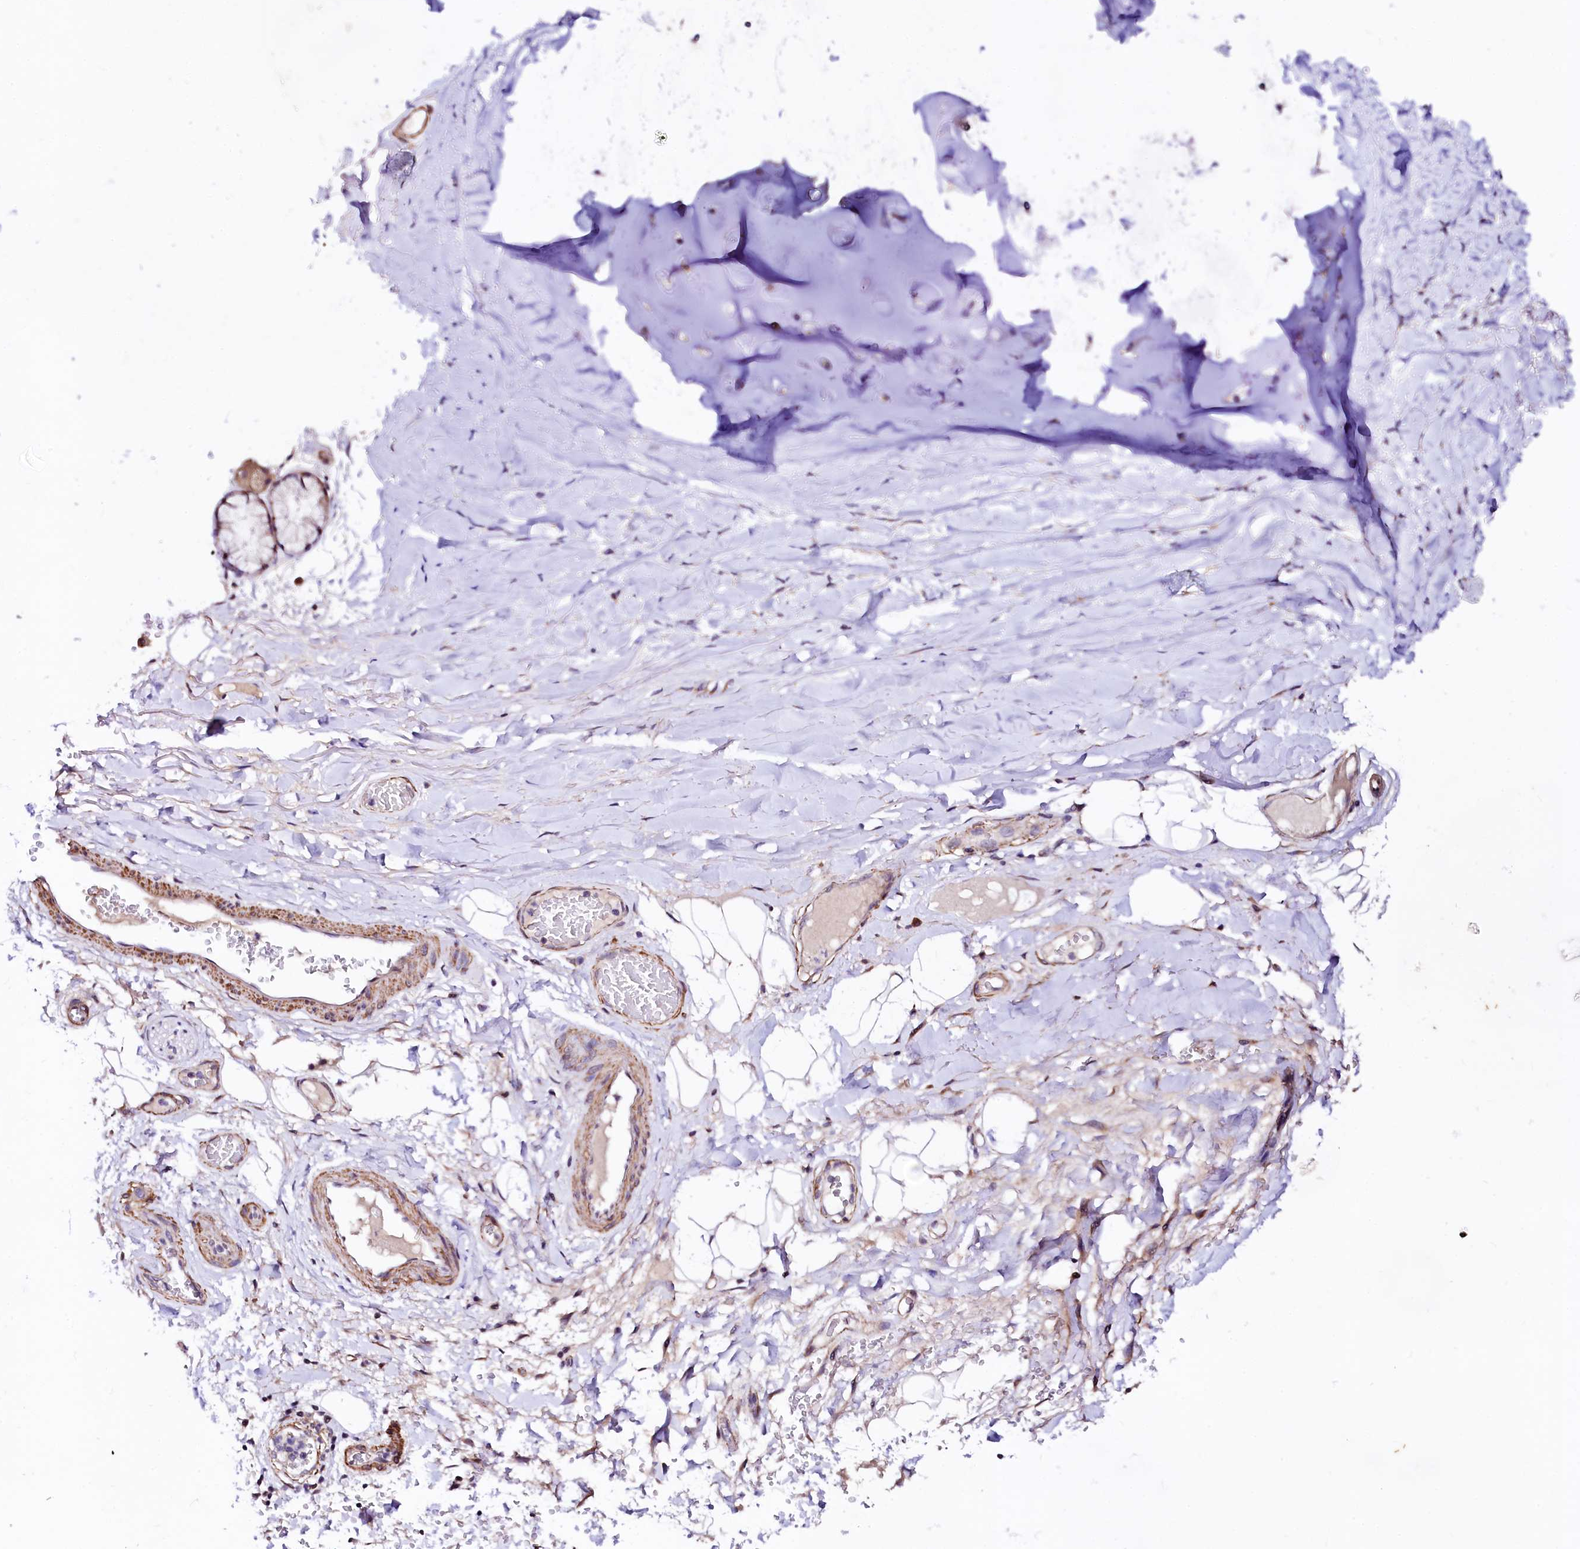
{"staining": {"intensity": "negative", "quantity": "none", "location": "none"}, "tissue": "adipose tissue", "cell_type": "Adipocytes", "image_type": "normal", "snomed": [{"axis": "morphology", "description": "Normal tissue, NOS"}, {"axis": "topography", "description": "Cartilage tissue"}], "caption": "The photomicrograph shows no significant positivity in adipocytes of adipose tissue. Nuclei are stained in blue.", "gene": "GPR176", "patient": {"sex": "female", "age": 63}}